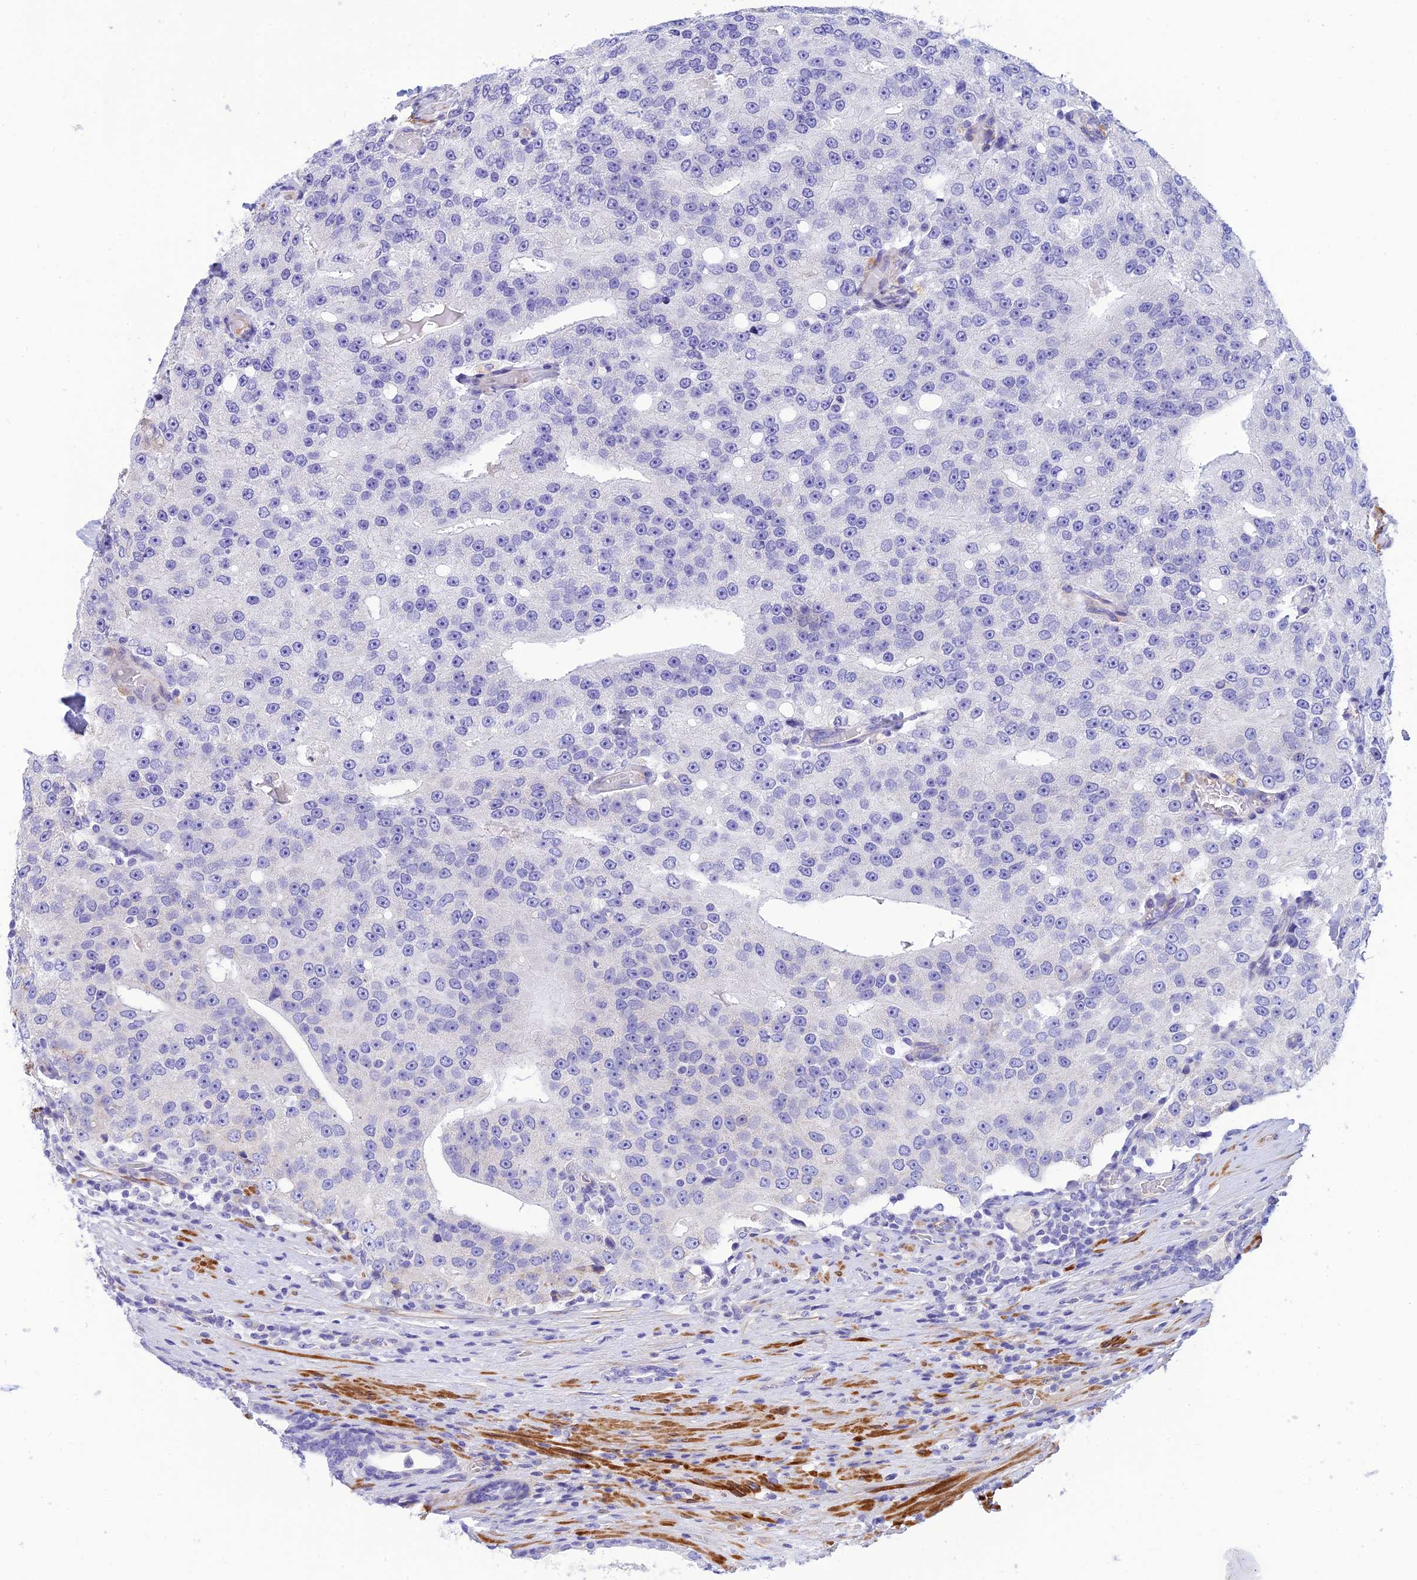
{"staining": {"intensity": "negative", "quantity": "none", "location": "none"}, "tissue": "prostate cancer", "cell_type": "Tumor cells", "image_type": "cancer", "snomed": [{"axis": "morphology", "description": "Adenocarcinoma, High grade"}, {"axis": "topography", "description": "Prostate"}], "caption": "This is an IHC micrograph of human prostate high-grade adenocarcinoma. There is no staining in tumor cells.", "gene": "ZDHHC16", "patient": {"sex": "male", "age": 70}}